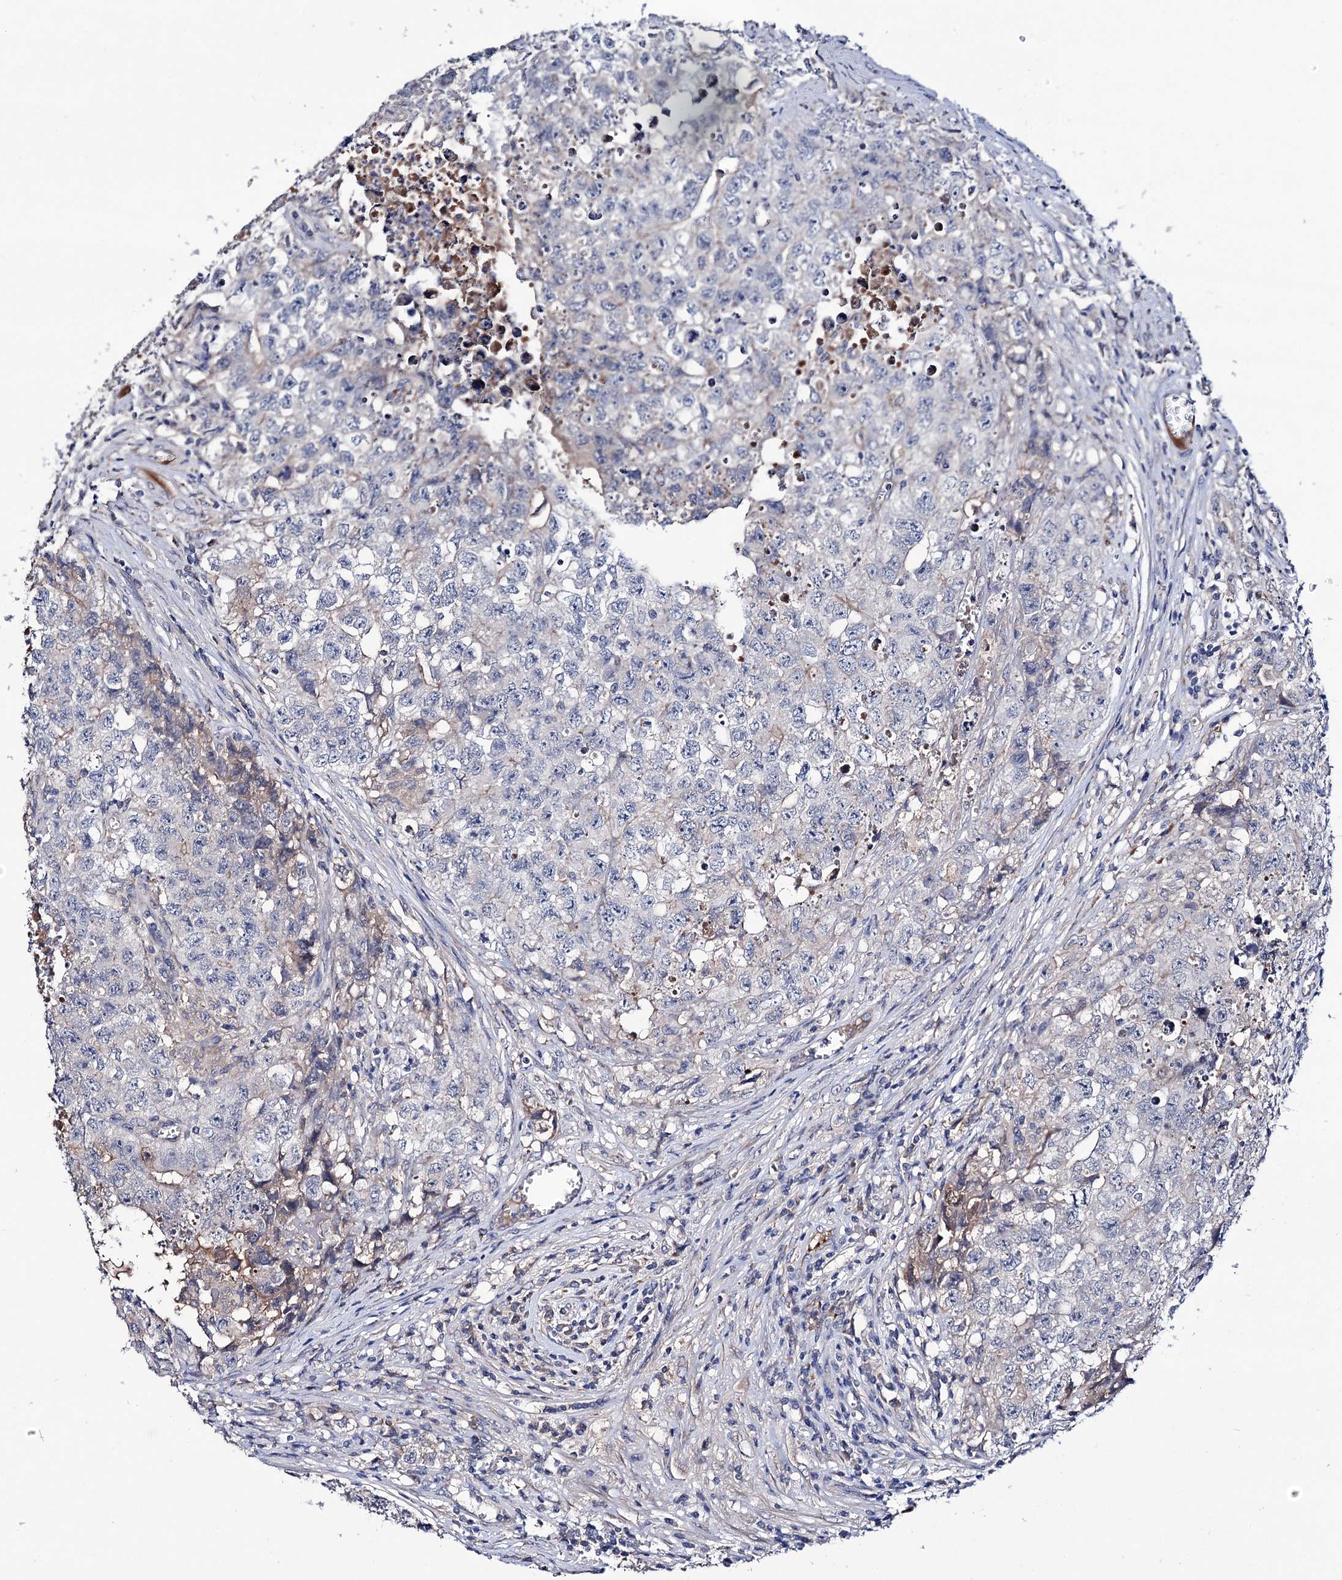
{"staining": {"intensity": "negative", "quantity": "none", "location": "none"}, "tissue": "testis cancer", "cell_type": "Tumor cells", "image_type": "cancer", "snomed": [{"axis": "morphology", "description": "Seminoma, NOS"}, {"axis": "morphology", "description": "Carcinoma, Embryonal, NOS"}, {"axis": "topography", "description": "Testis"}], "caption": "Tumor cells are negative for brown protein staining in seminoma (testis). (Immunohistochemistry, brightfield microscopy, high magnification).", "gene": "PPP1R32", "patient": {"sex": "male", "age": 43}}